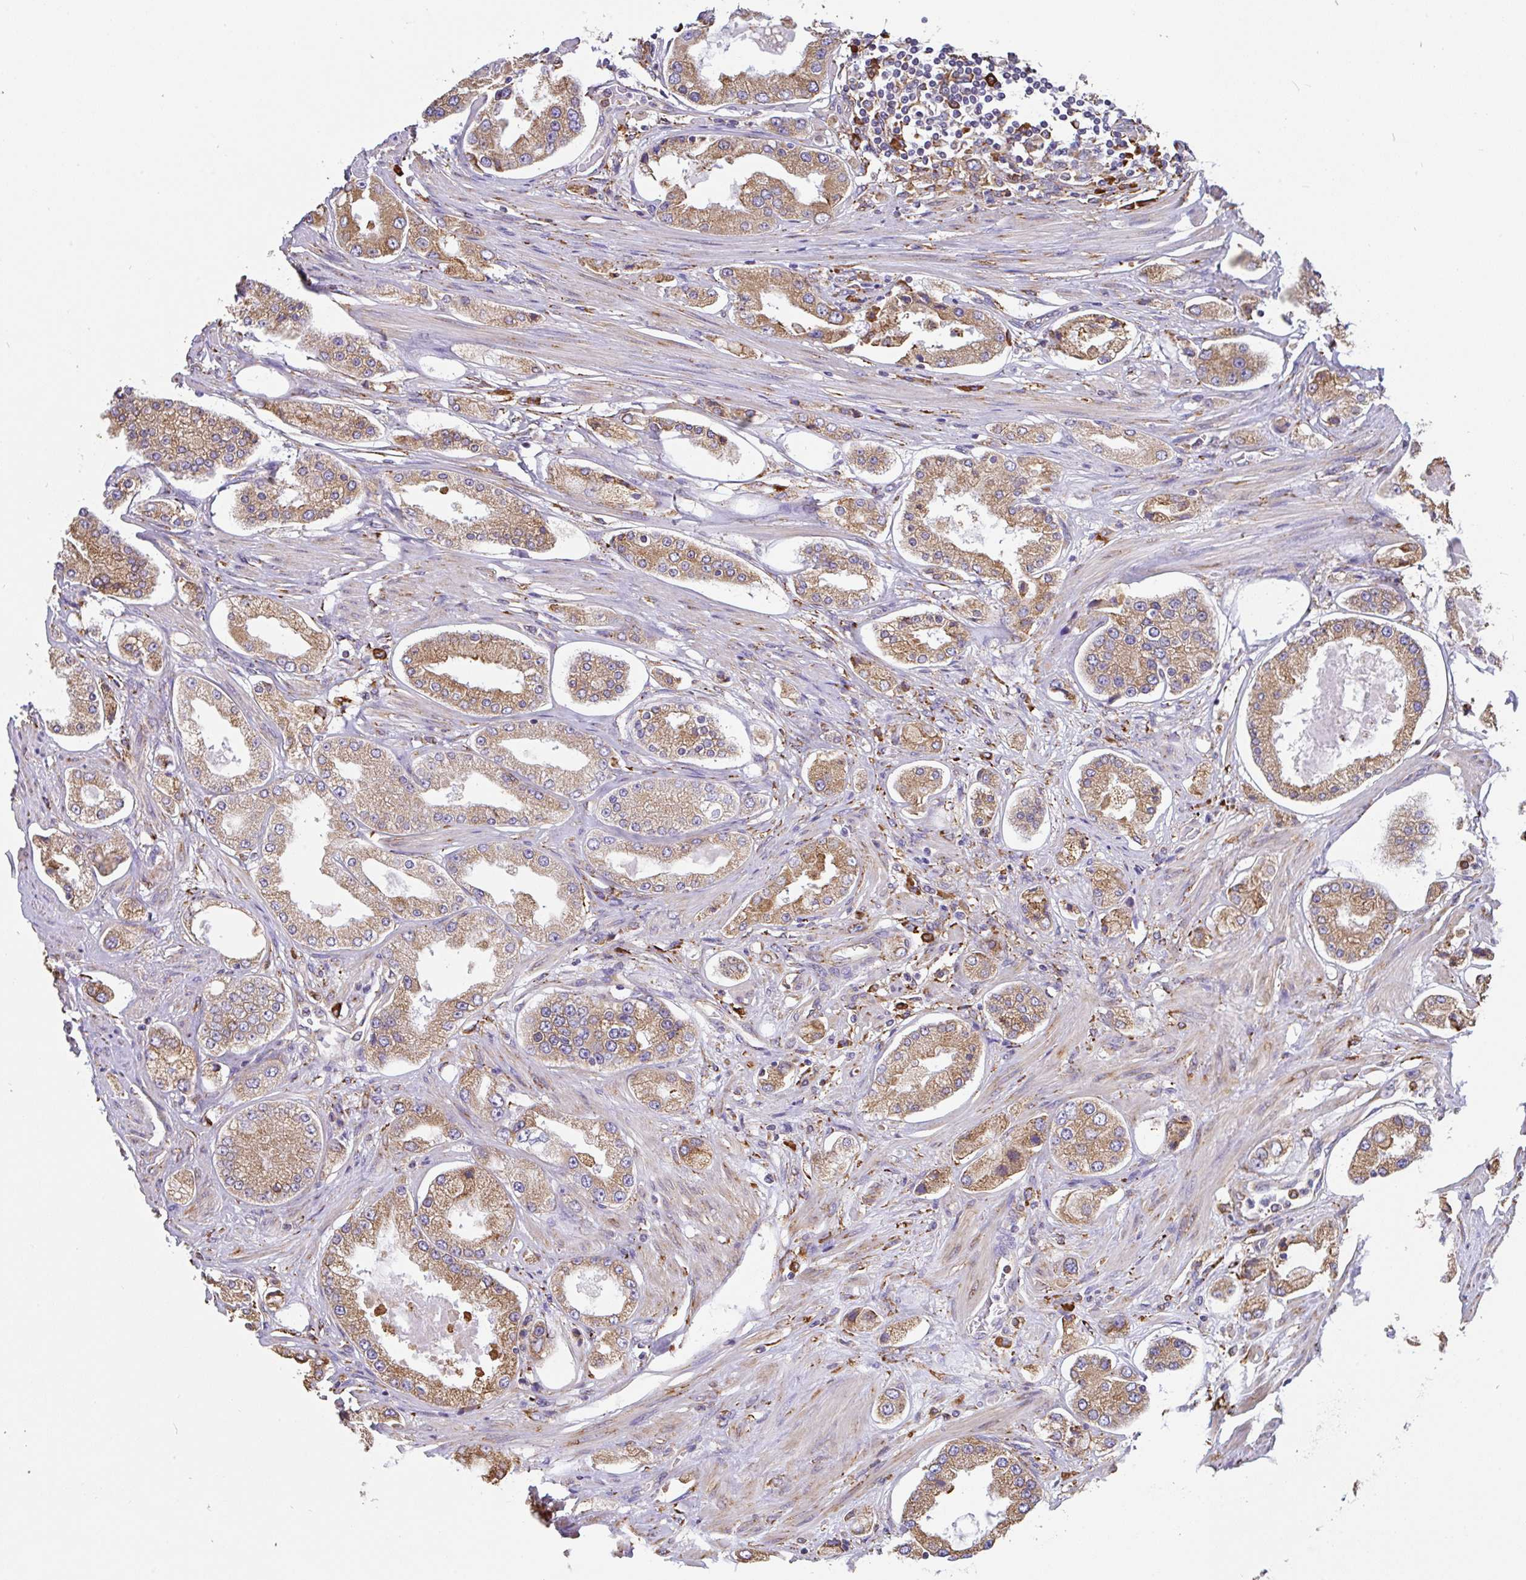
{"staining": {"intensity": "moderate", "quantity": ">75%", "location": "cytoplasmic/membranous"}, "tissue": "prostate cancer", "cell_type": "Tumor cells", "image_type": "cancer", "snomed": [{"axis": "morphology", "description": "Adenocarcinoma, High grade"}, {"axis": "topography", "description": "Prostate"}], "caption": "IHC (DAB) staining of prostate cancer (adenocarcinoma (high-grade)) displays moderate cytoplasmic/membranous protein expression in about >75% of tumor cells. The staining was performed using DAB (3,3'-diaminobenzidine), with brown indicating positive protein expression. Nuclei are stained blue with hematoxylin.", "gene": "EML5", "patient": {"sex": "male", "age": 69}}